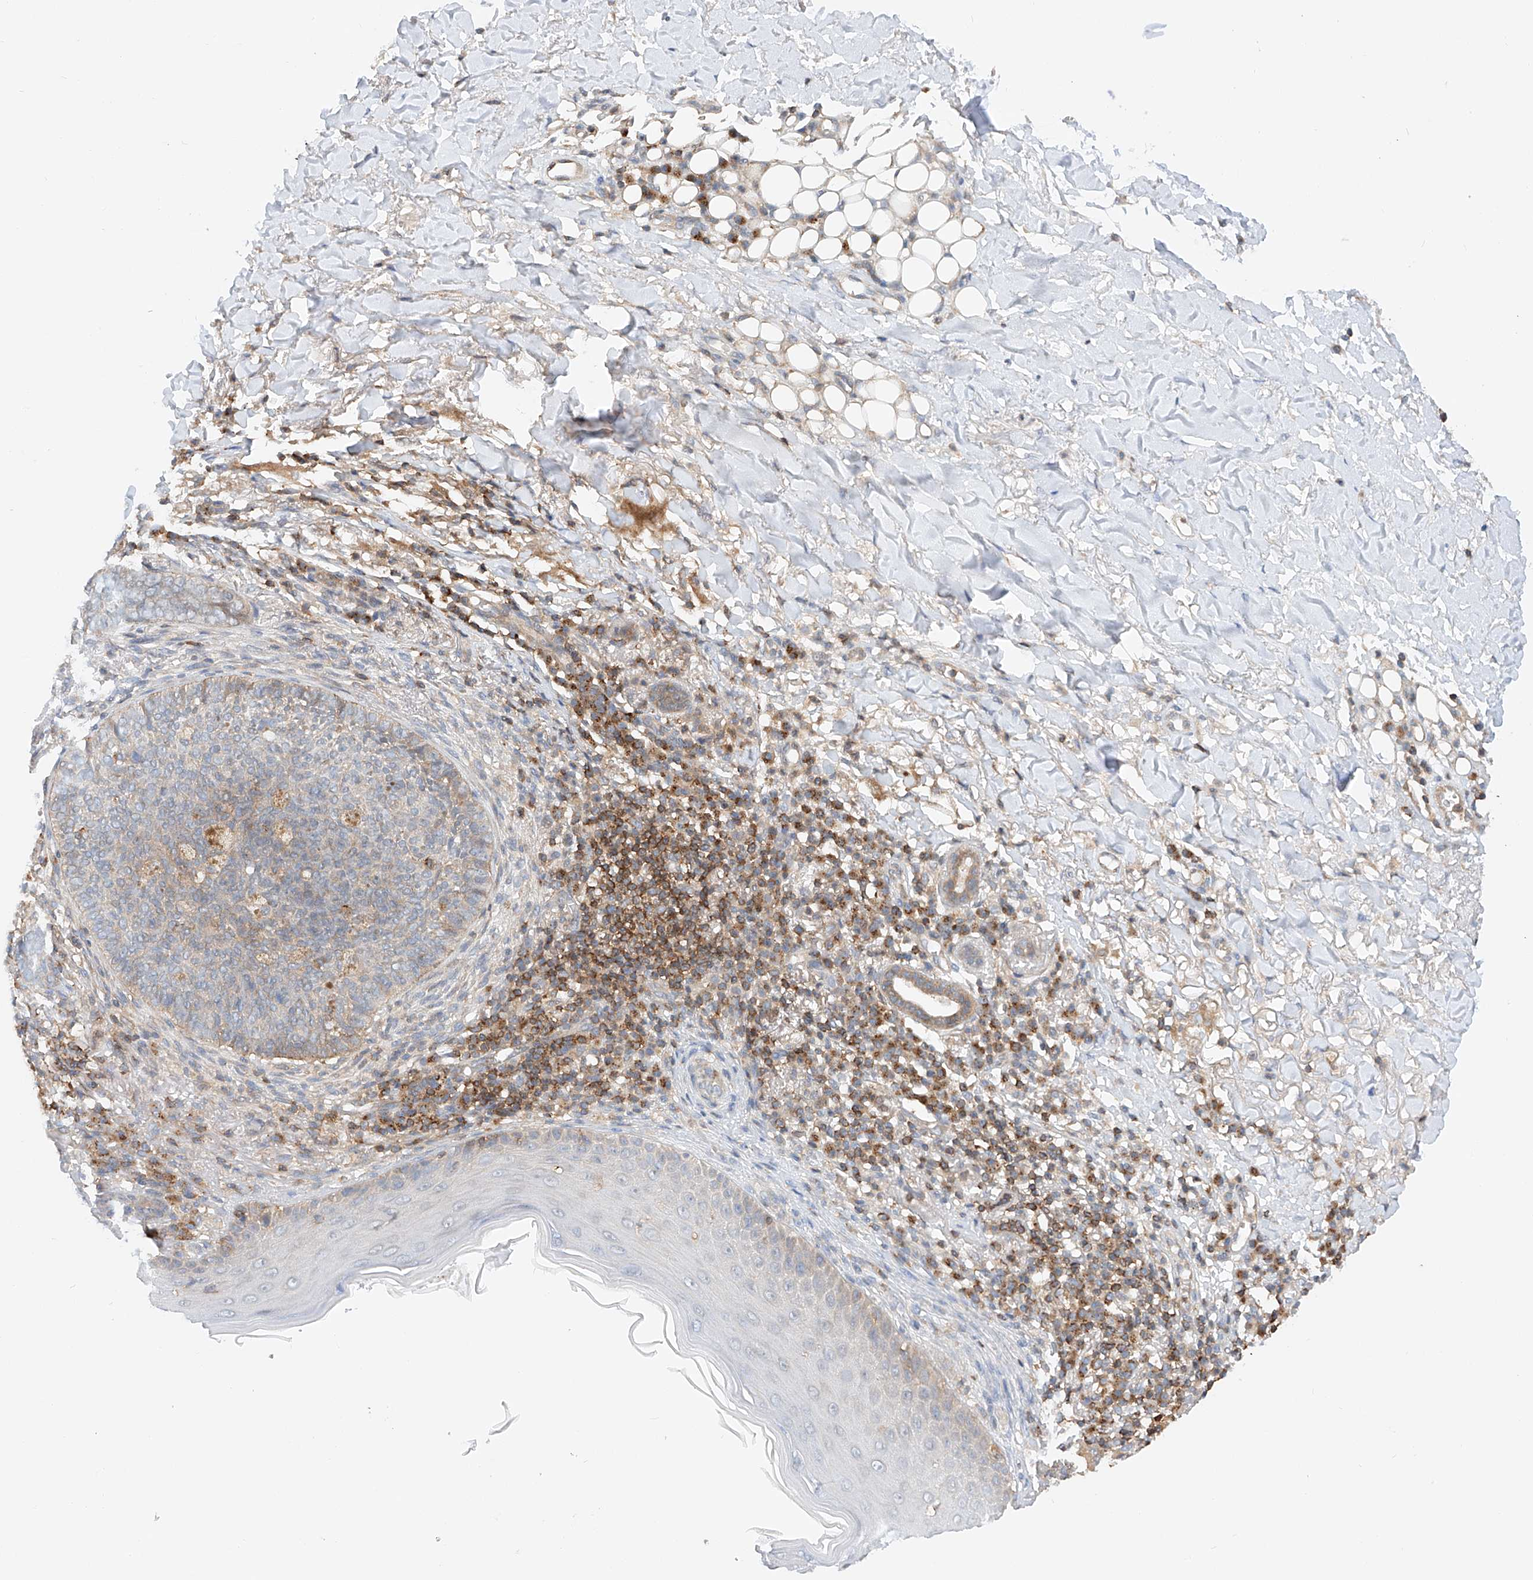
{"staining": {"intensity": "negative", "quantity": "none", "location": "none"}, "tissue": "skin cancer", "cell_type": "Tumor cells", "image_type": "cancer", "snomed": [{"axis": "morphology", "description": "Basal cell carcinoma"}, {"axis": "topography", "description": "Skin"}], "caption": "This image is of basal cell carcinoma (skin) stained with immunohistochemistry (IHC) to label a protein in brown with the nuclei are counter-stained blue. There is no staining in tumor cells.", "gene": "MFN2", "patient": {"sex": "male", "age": 85}}